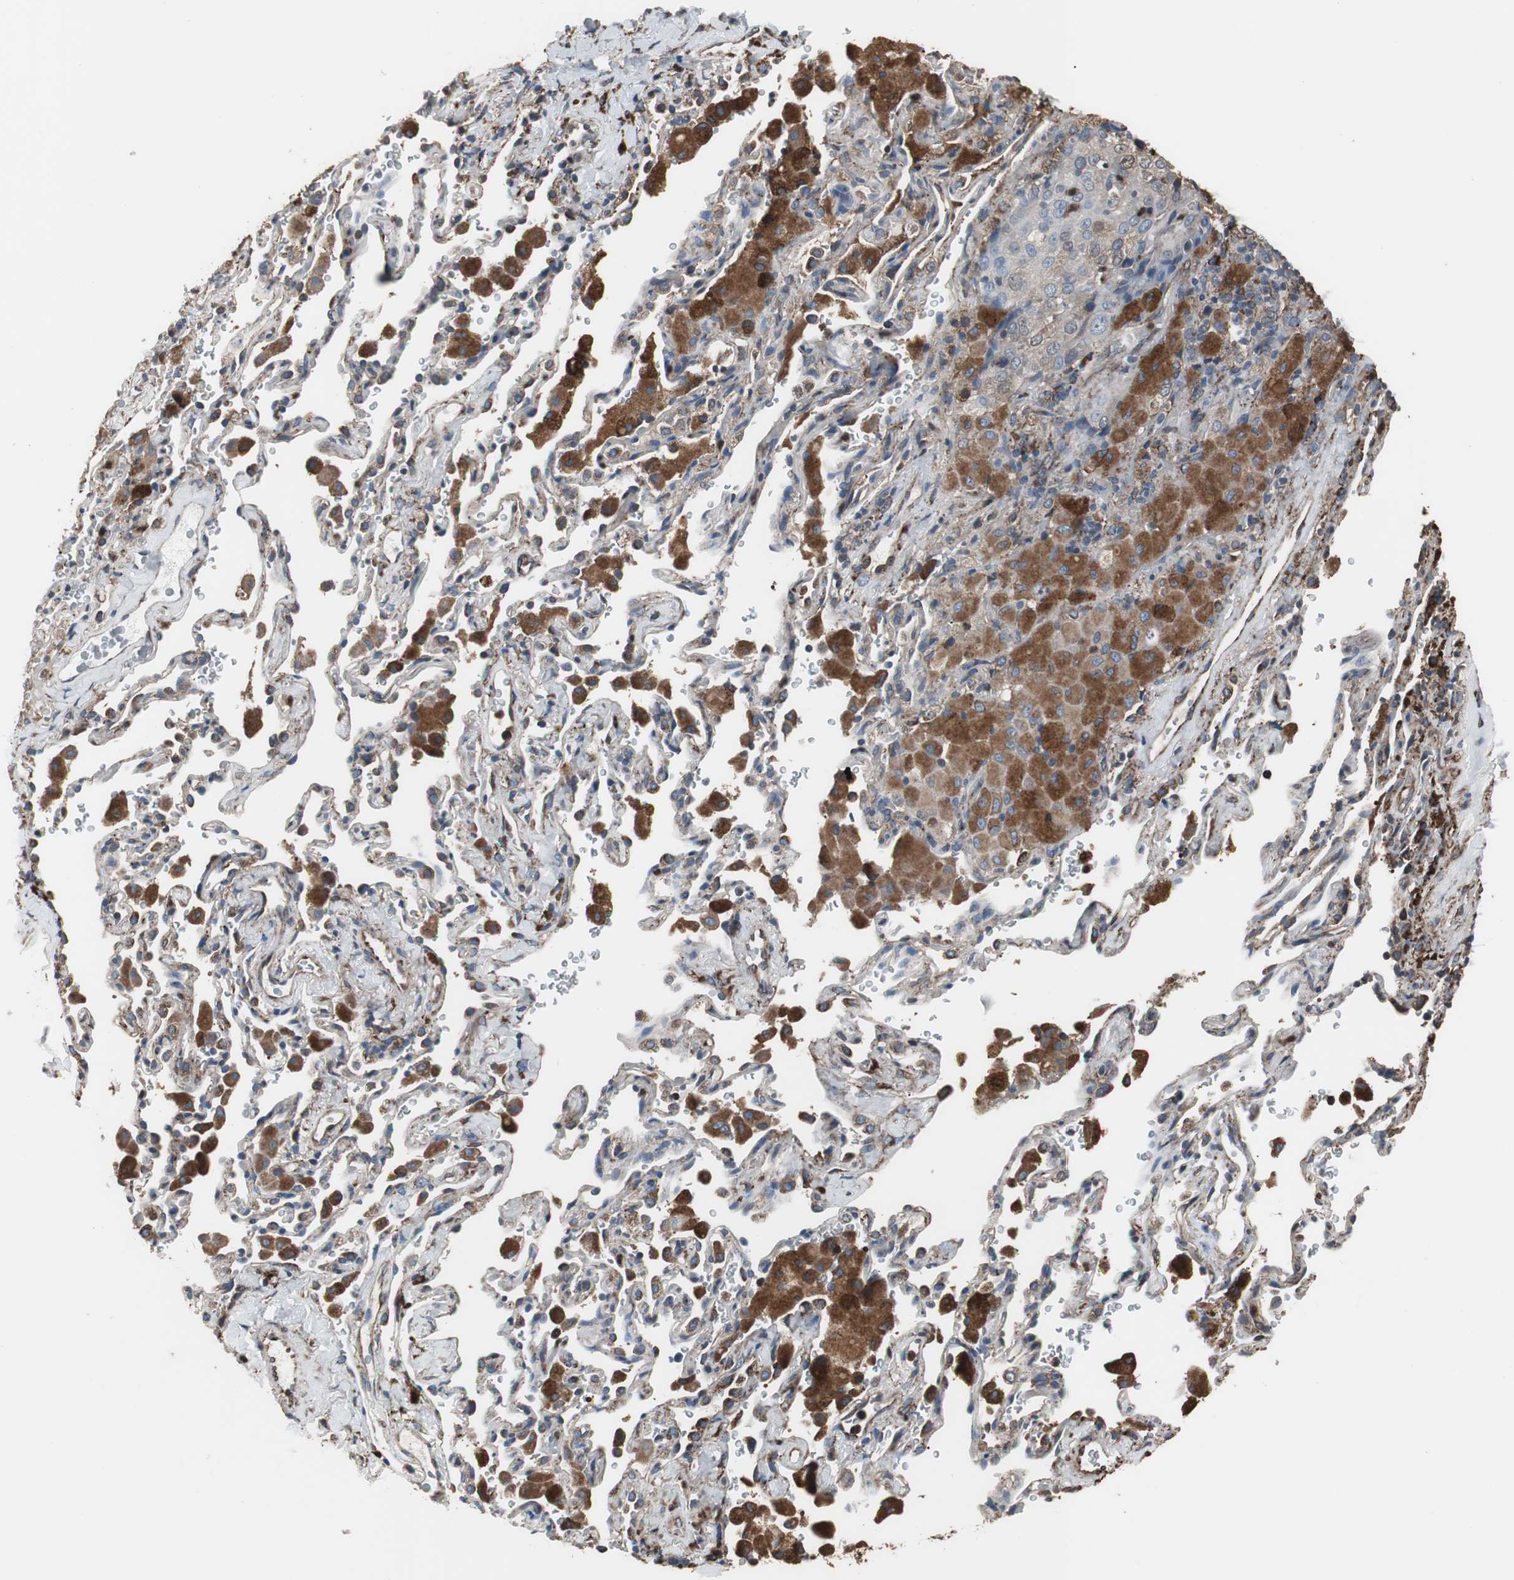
{"staining": {"intensity": "moderate", "quantity": ">75%", "location": "cytoplasmic/membranous"}, "tissue": "lung cancer", "cell_type": "Tumor cells", "image_type": "cancer", "snomed": [{"axis": "morphology", "description": "Squamous cell carcinoma, NOS"}, {"axis": "topography", "description": "Lung"}], "caption": "Tumor cells show moderate cytoplasmic/membranous expression in about >75% of cells in squamous cell carcinoma (lung).", "gene": "CALU", "patient": {"sex": "male", "age": 54}}